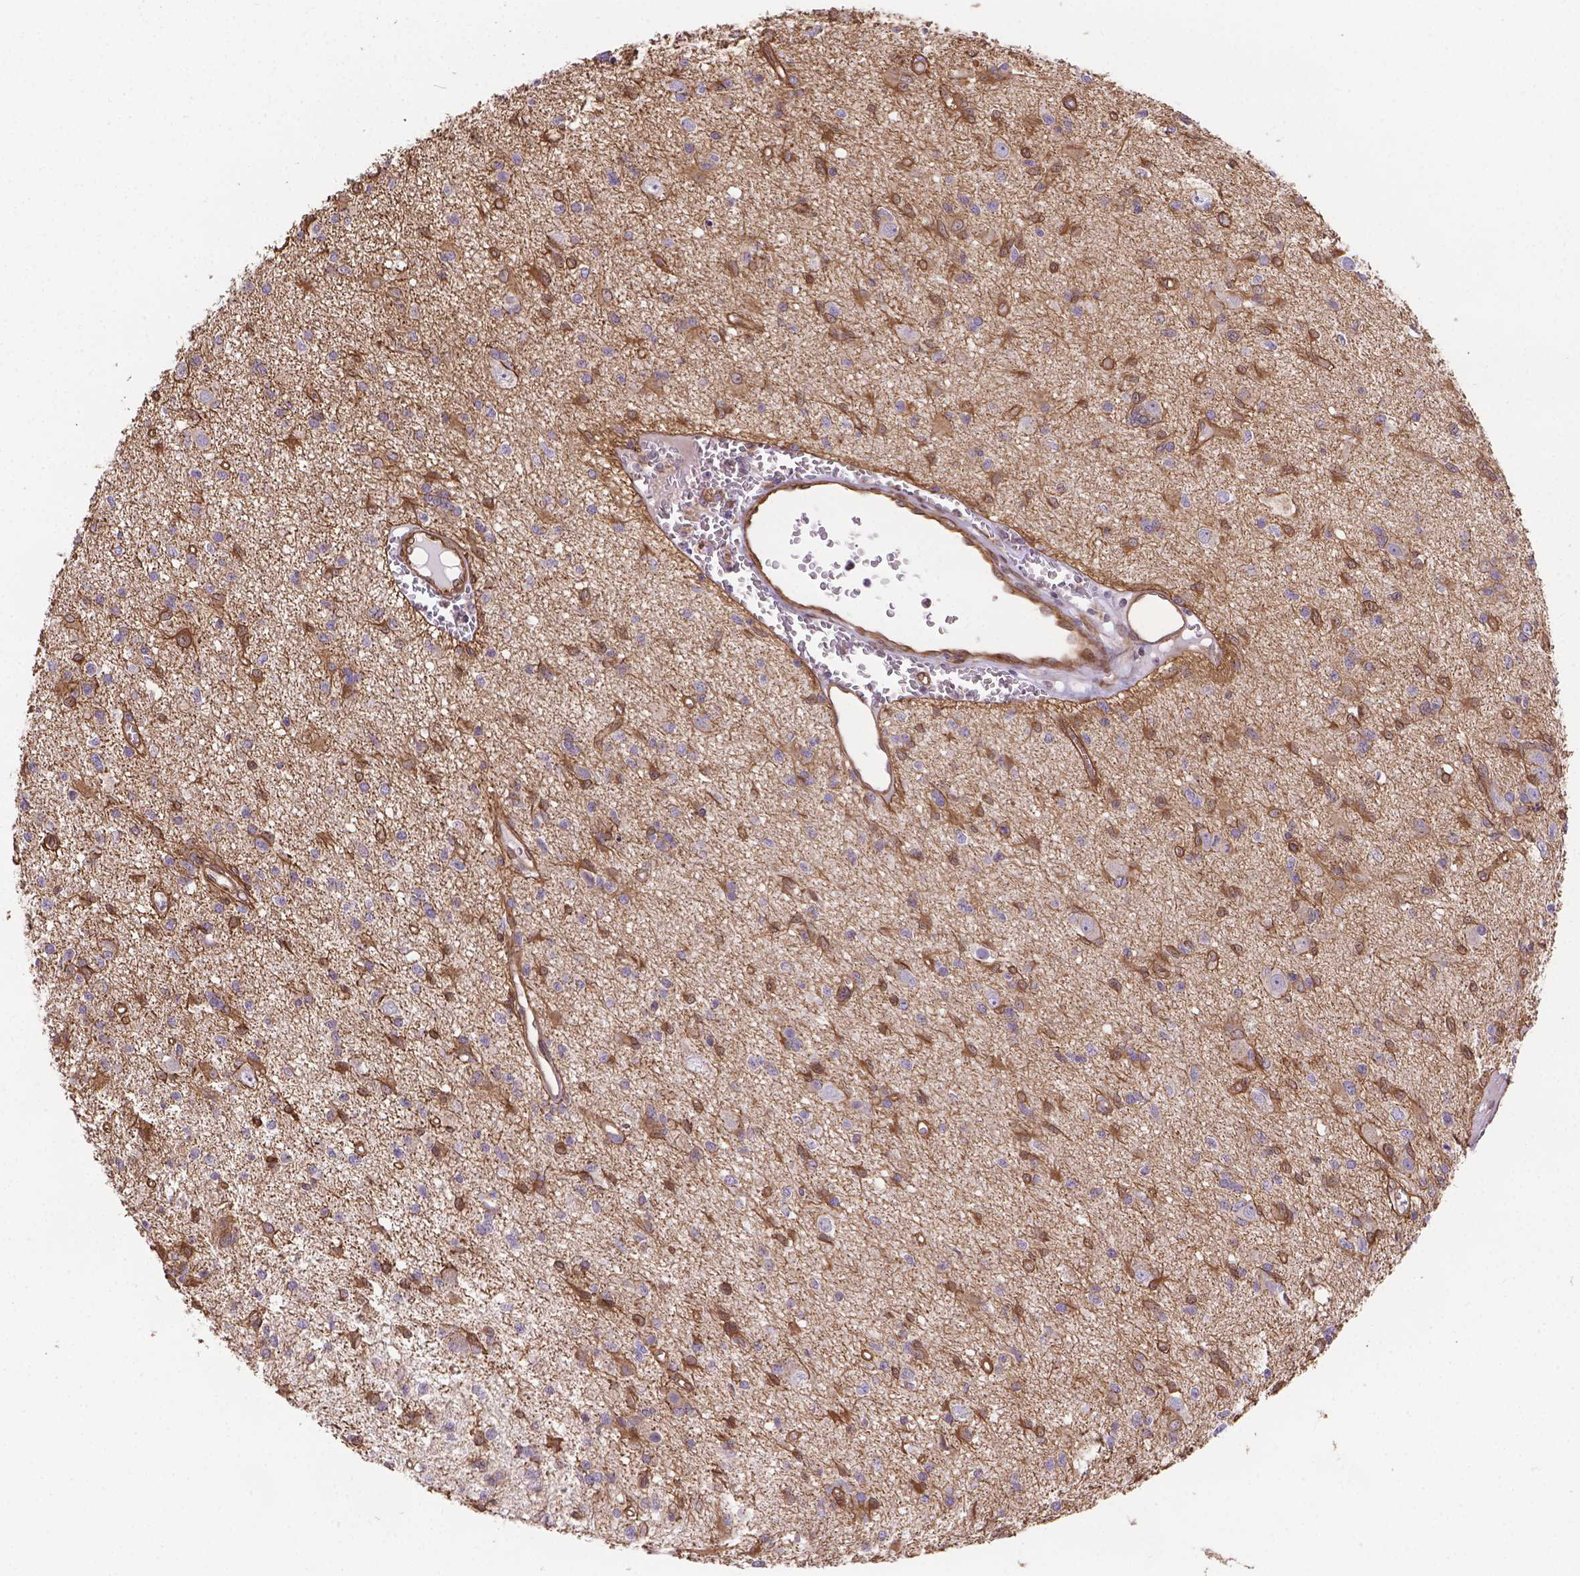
{"staining": {"intensity": "weak", "quantity": ">75%", "location": "cytoplasmic/membranous"}, "tissue": "glioma", "cell_type": "Tumor cells", "image_type": "cancer", "snomed": [{"axis": "morphology", "description": "Glioma, malignant, Low grade"}, {"axis": "topography", "description": "Brain"}], "caption": "Tumor cells reveal low levels of weak cytoplasmic/membranous staining in approximately >75% of cells in human malignant glioma (low-grade).", "gene": "YAP1", "patient": {"sex": "male", "age": 64}}